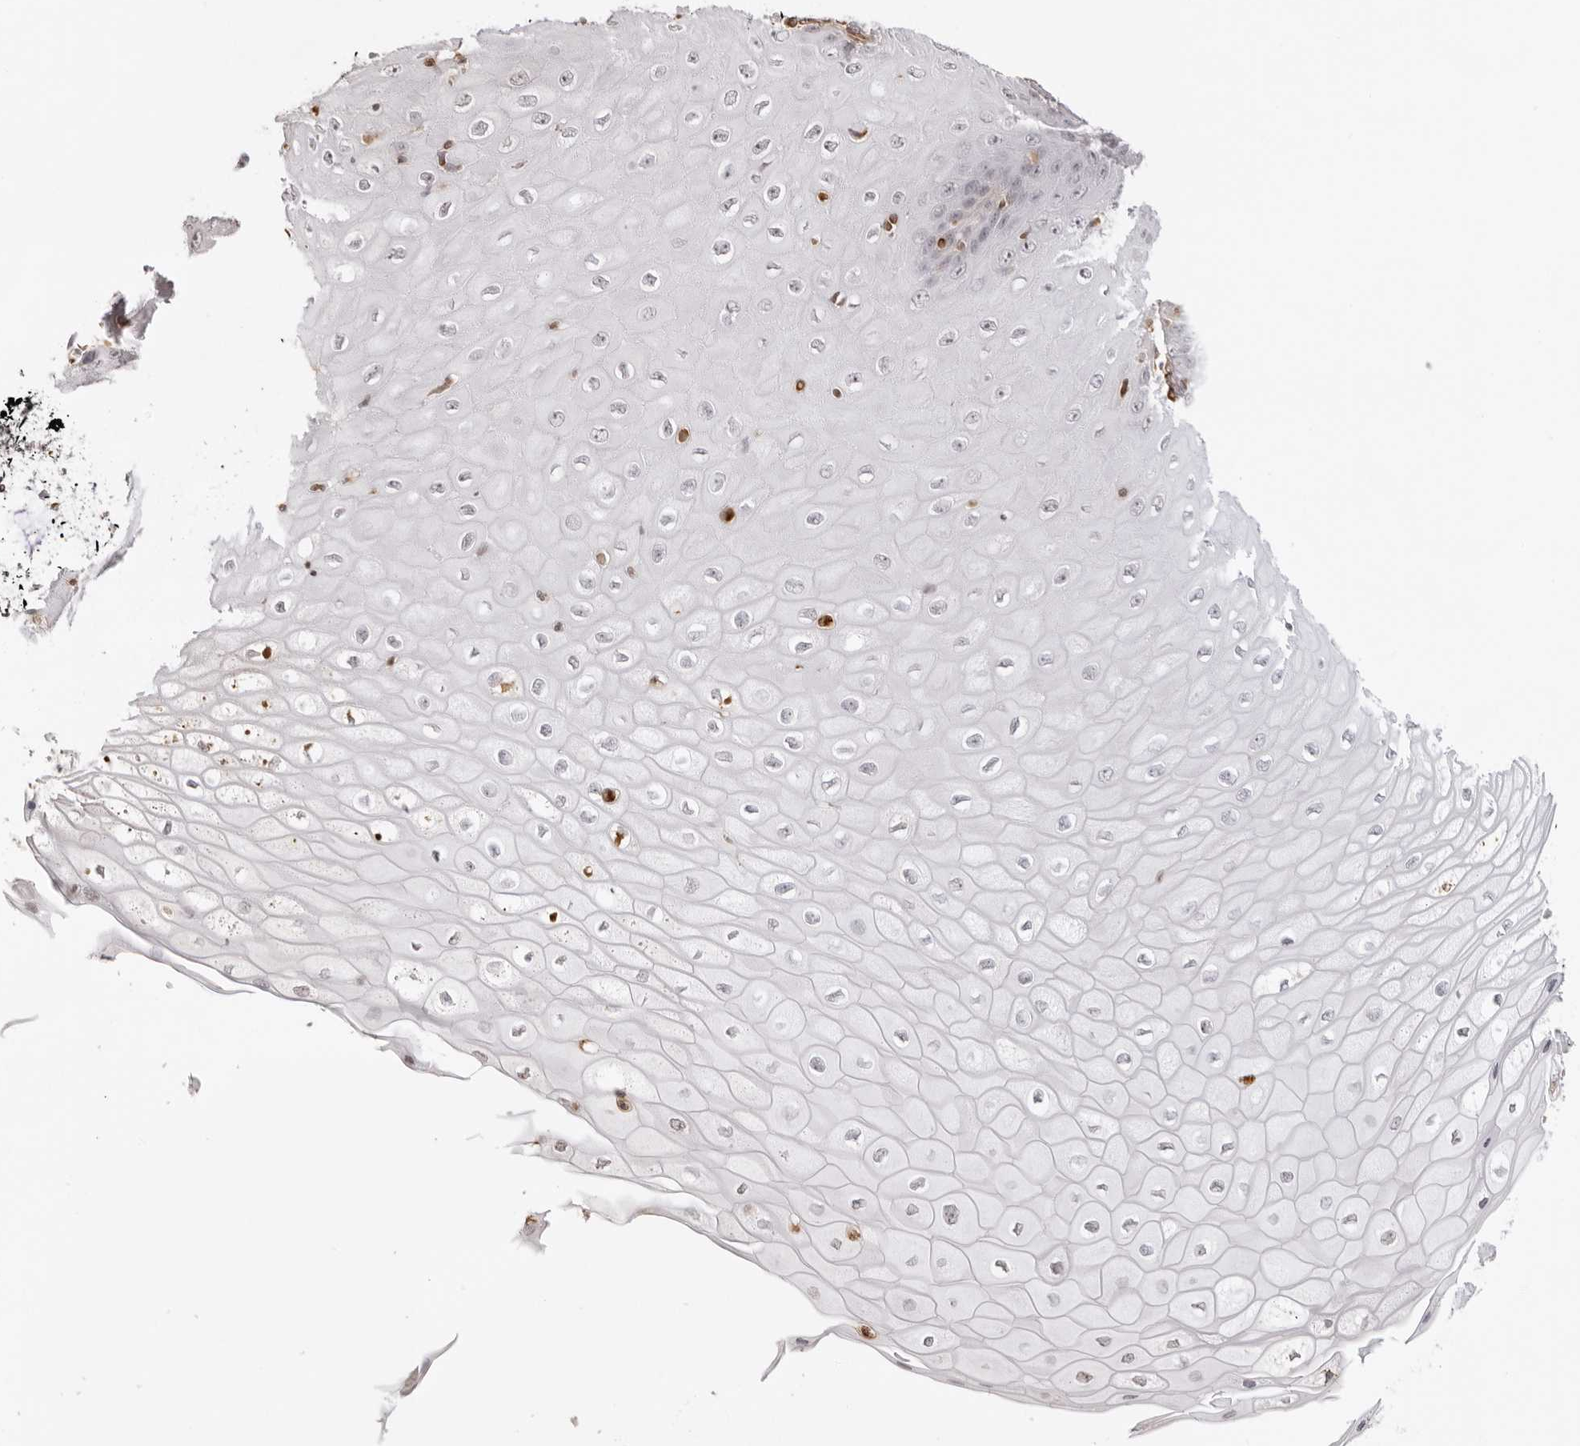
{"staining": {"intensity": "negative", "quantity": "none", "location": "none"}, "tissue": "cervical cancer", "cell_type": "Tumor cells", "image_type": "cancer", "snomed": [{"axis": "morphology", "description": "Normal tissue, NOS"}, {"axis": "morphology", "description": "Squamous cell carcinoma, NOS"}, {"axis": "topography", "description": "Cervix"}], "caption": "Cervical squamous cell carcinoma stained for a protein using immunohistochemistry demonstrates no staining tumor cells.", "gene": "DYNLT5", "patient": {"sex": "female", "age": 35}}